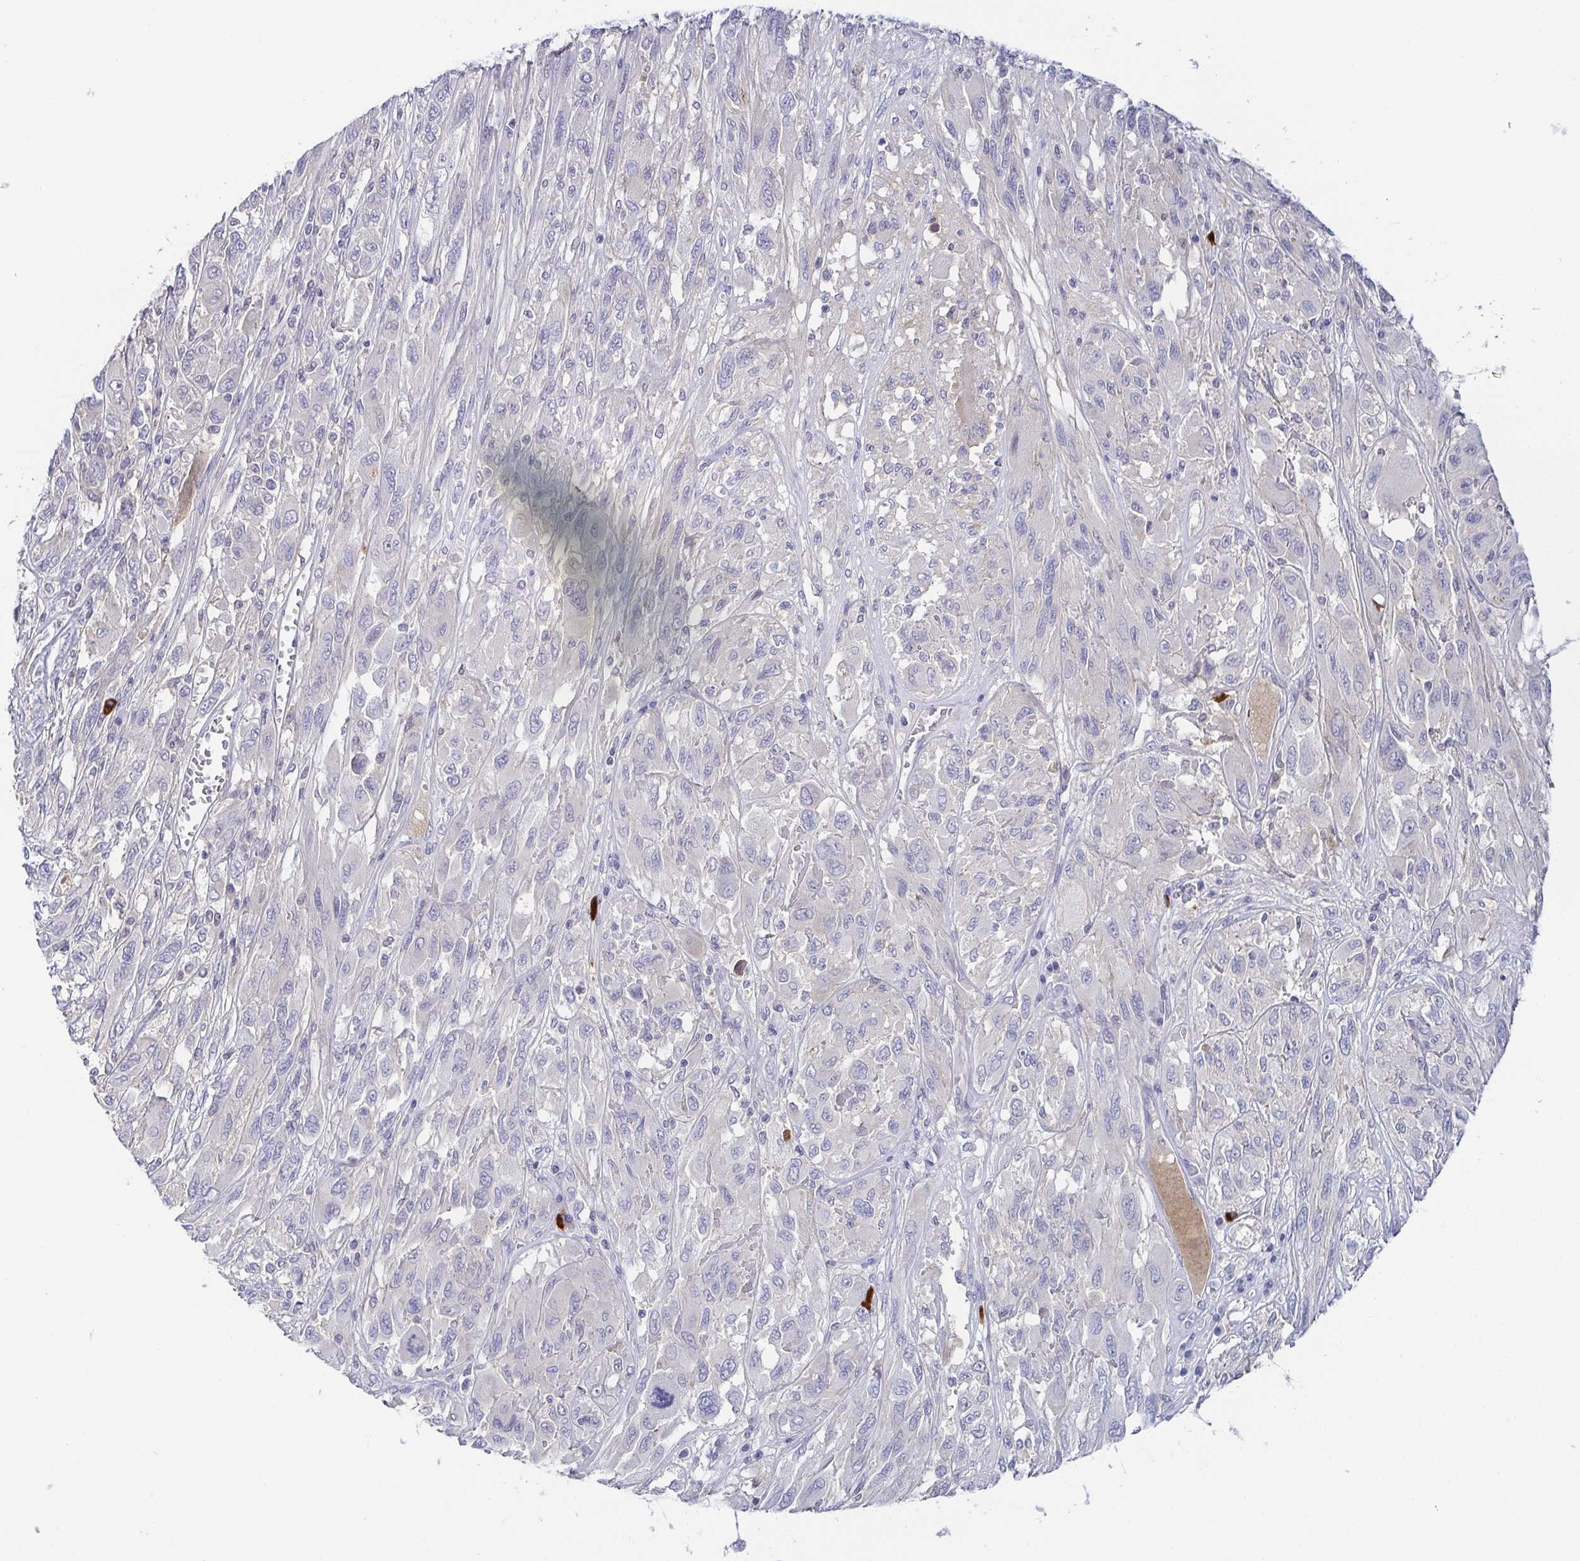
{"staining": {"intensity": "negative", "quantity": "none", "location": "none"}, "tissue": "melanoma", "cell_type": "Tumor cells", "image_type": "cancer", "snomed": [{"axis": "morphology", "description": "Malignant melanoma, NOS"}, {"axis": "topography", "description": "Skin"}], "caption": "Immunohistochemical staining of human malignant melanoma displays no significant positivity in tumor cells. (DAB (3,3'-diaminobenzidine) immunohistochemistry visualized using brightfield microscopy, high magnification).", "gene": "RNASE7", "patient": {"sex": "female", "age": 91}}